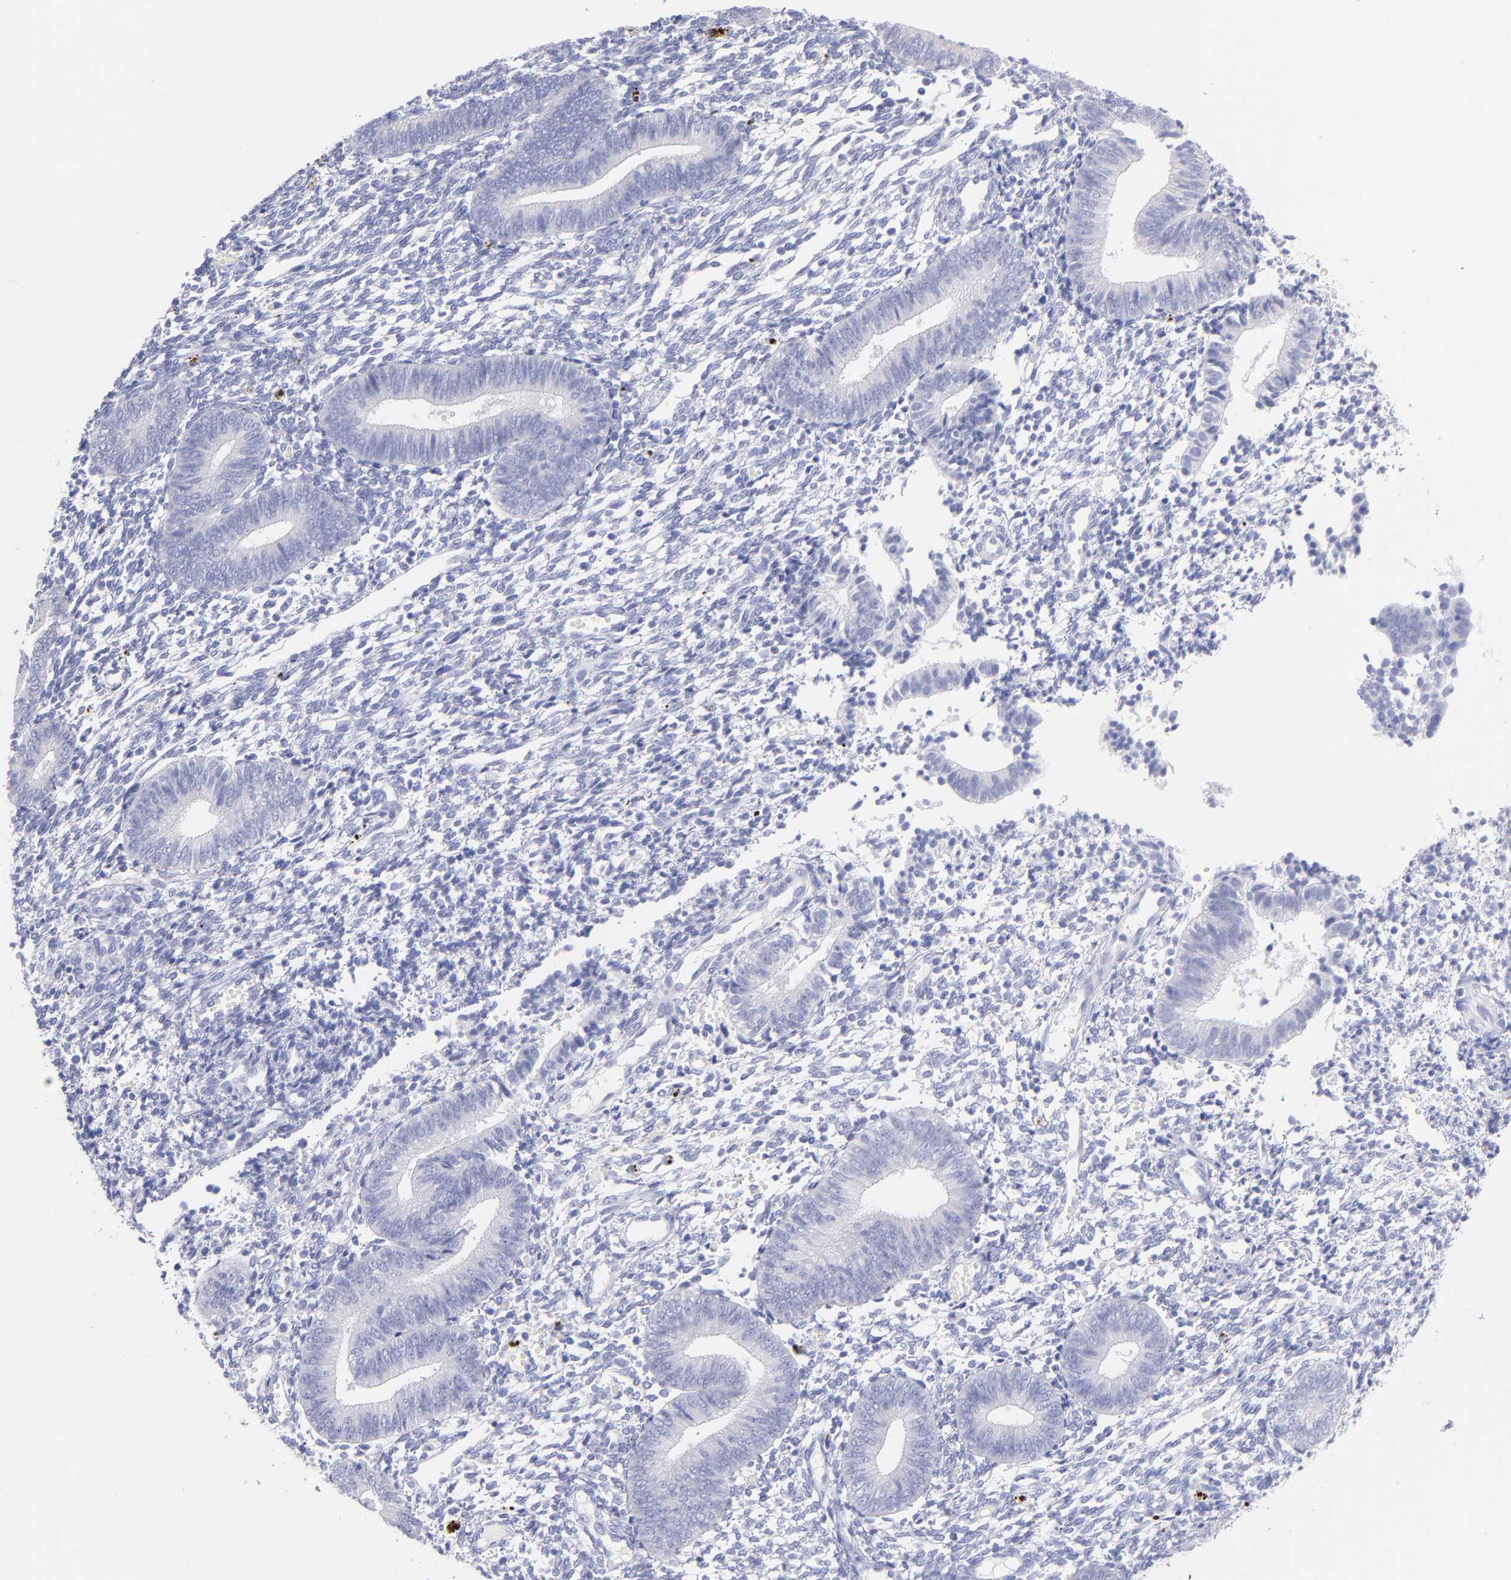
{"staining": {"intensity": "negative", "quantity": "none", "location": "none"}, "tissue": "endometrium", "cell_type": "Cells in endometrial stroma", "image_type": "normal", "snomed": [{"axis": "morphology", "description": "Normal tissue, NOS"}, {"axis": "topography", "description": "Uterus"}, {"axis": "topography", "description": "Endometrium"}], "caption": "The micrograph shows no staining of cells in endometrial stroma in benign endometrium.", "gene": "SCGN", "patient": {"sex": "female", "age": 33}}